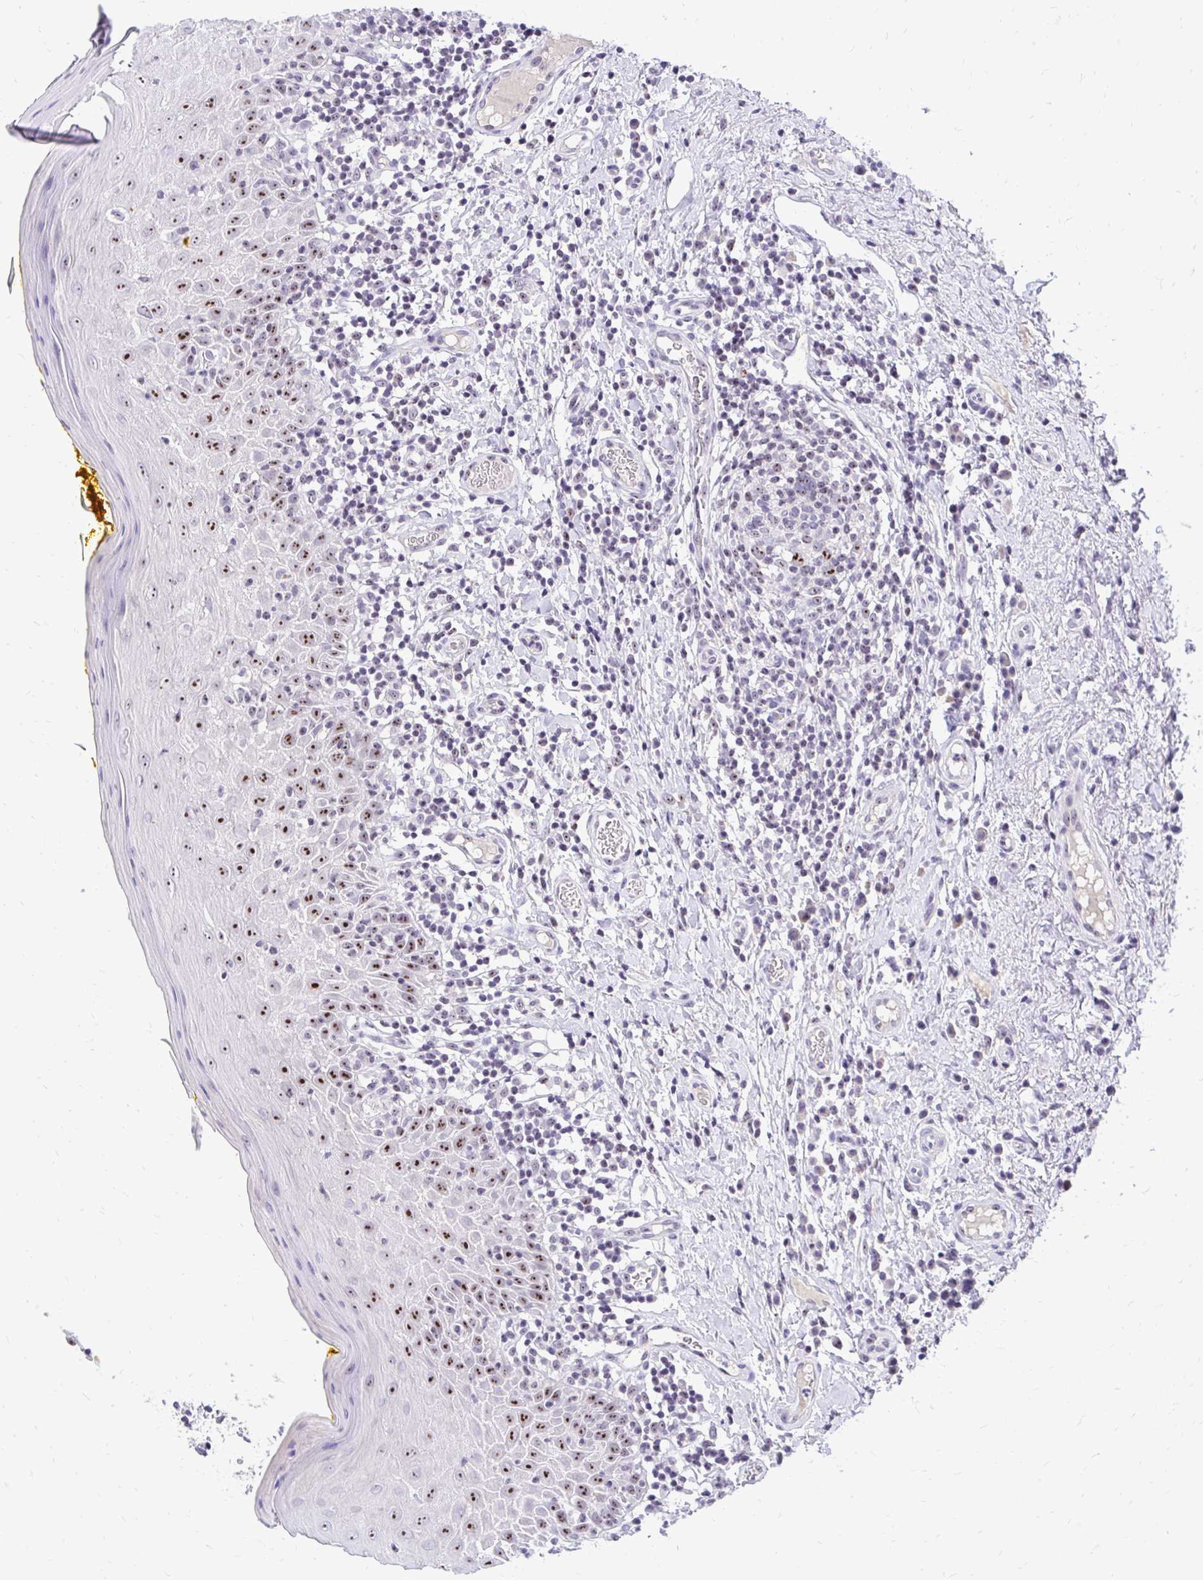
{"staining": {"intensity": "strong", "quantity": "25%-75%", "location": "nuclear"}, "tissue": "oral mucosa", "cell_type": "Squamous epithelial cells", "image_type": "normal", "snomed": [{"axis": "morphology", "description": "Normal tissue, NOS"}, {"axis": "topography", "description": "Oral tissue"}, {"axis": "topography", "description": "Tounge, NOS"}], "caption": "About 25%-75% of squamous epithelial cells in unremarkable human oral mucosa exhibit strong nuclear protein staining as visualized by brown immunohistochemical staining.", "gene": "NIFK", "patient": {"sex": "female", "age": 58}}